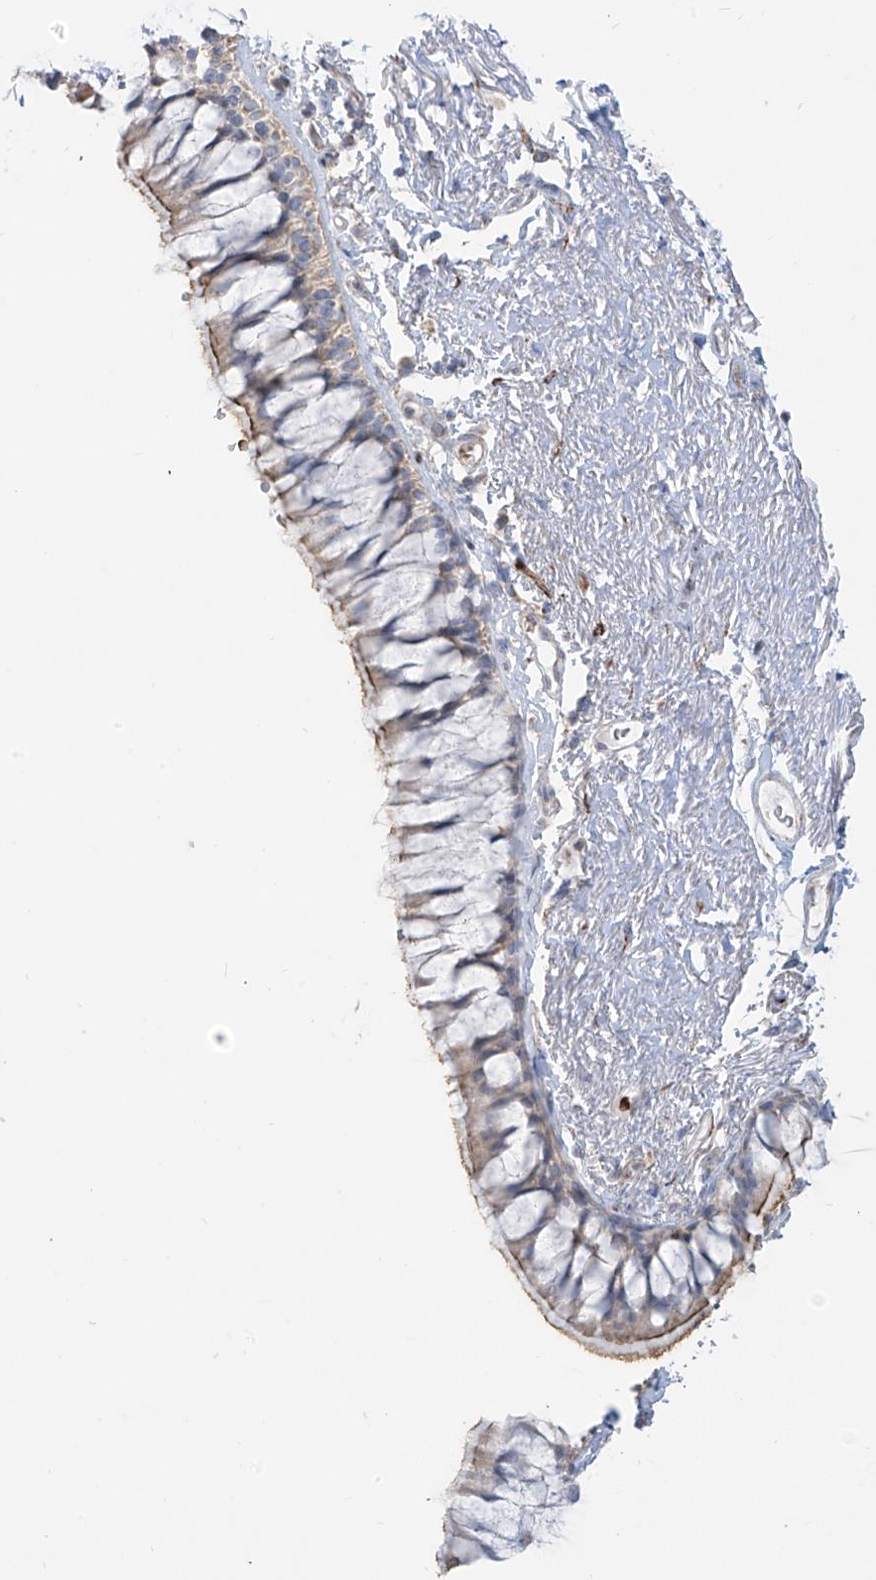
{"staining": {"intensity": "weak", "quantity": "25%-75%", "location": "cytoplasmic/membranous"}, "tissue": "bronchus", "cell_type": "Respiratory epithelial cells", "image_type": "normal", "snomed": [{"axis": "morphology", "description": "Normal tissue, NOS"}, {"axis": "topography", "description": "Cartilage tissue"}, {"axis": "topography", "description": "Bronchus"}], "caption": "Immunohistochemical staining of unremarkable bronchus shows 25%-75% levels of weak cytoplasmic/membranous protein expression in approximately 25%-75% of respiratory epithelial cells.", "gene": "ARHGEF40", "patient": {"sex": "female", "age": 73}}